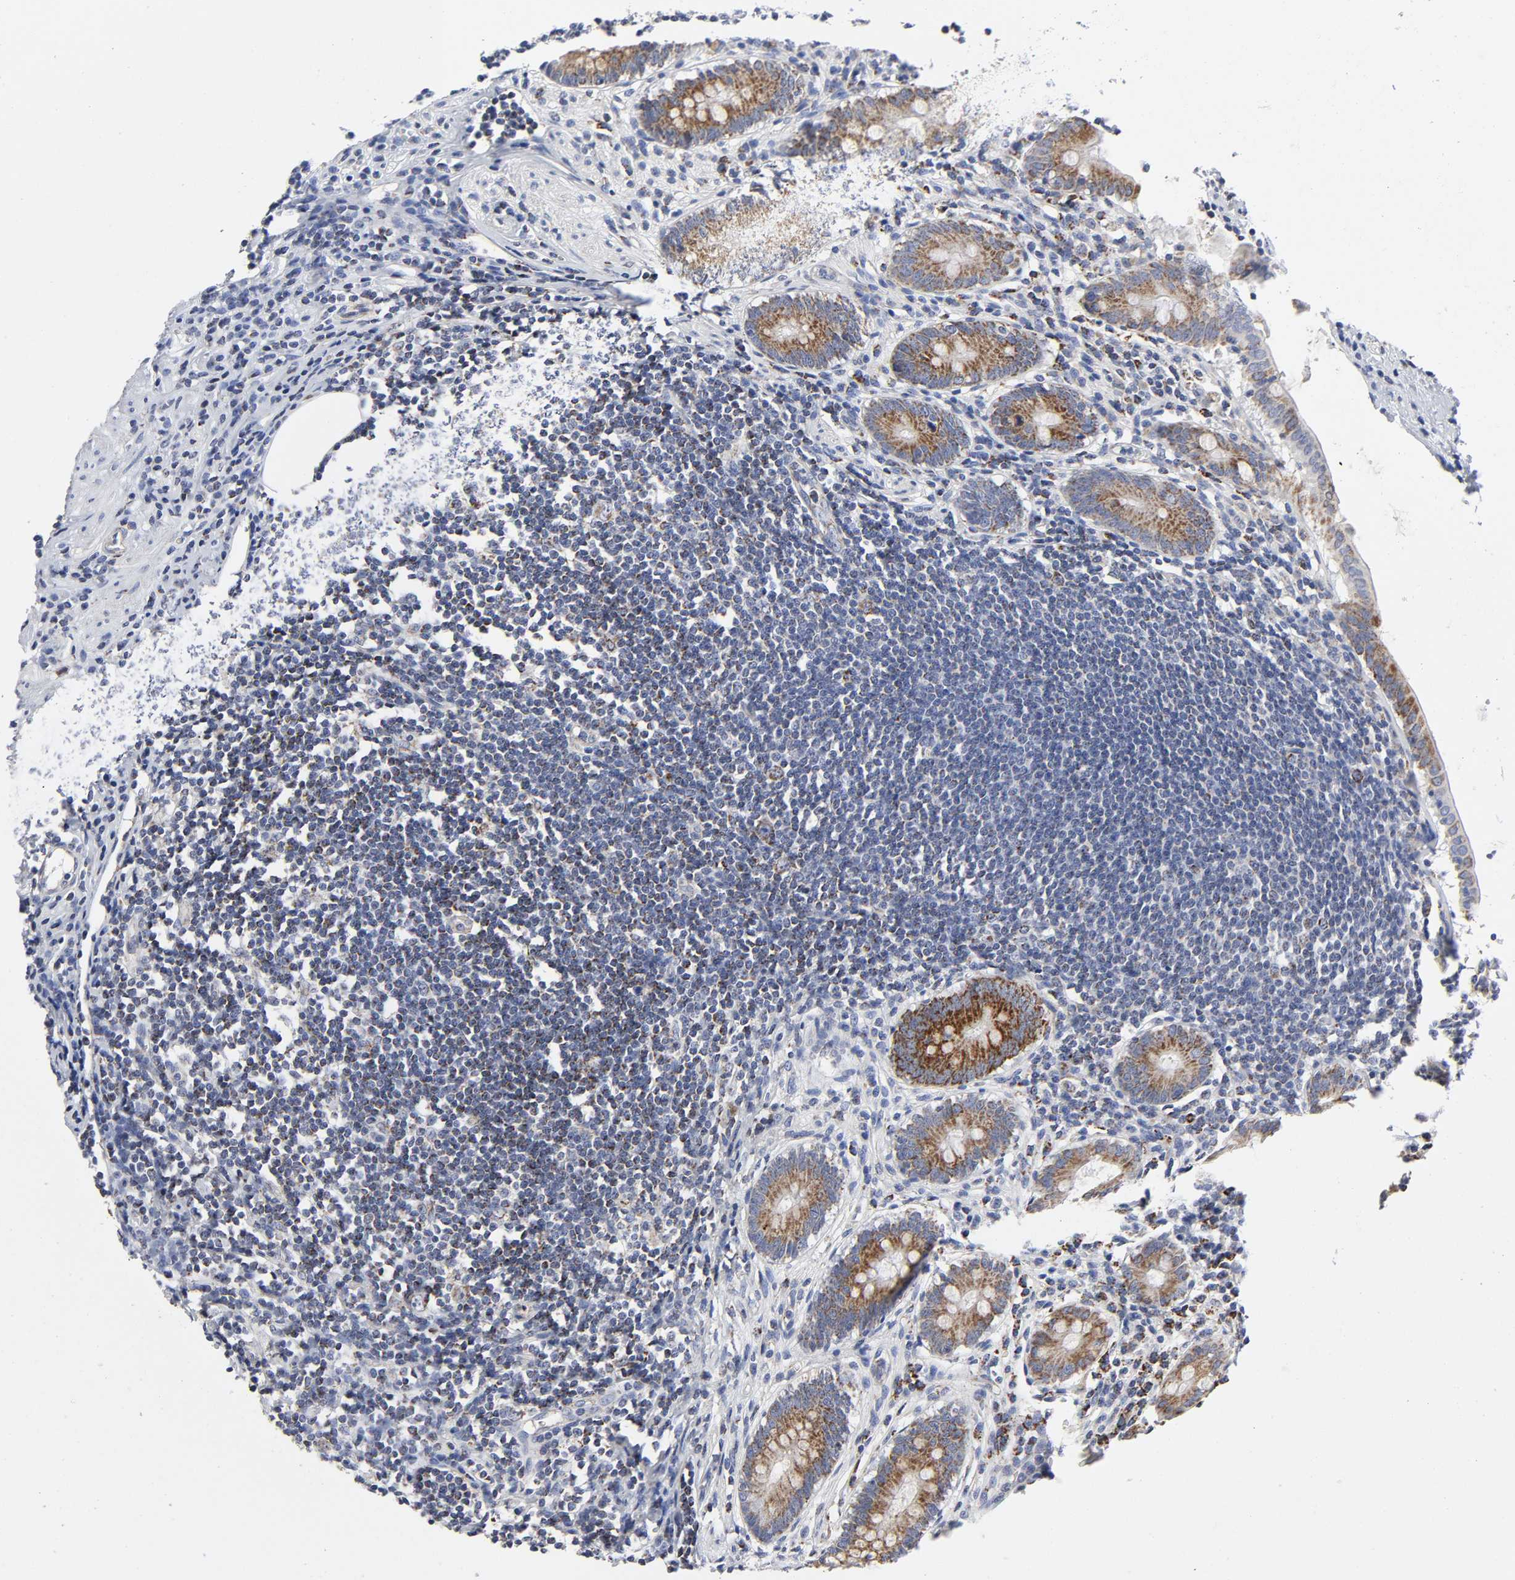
{"staining": {"intensity": "strong", "quantity": "25%-75%", "location": "cytoplasmic/membranous"}, "tissue": "appendix", "cell_type": "Glandular cells", "image_type": "normal", "snomed": [{"axis": "morphology", "description": "Normal tissue, NOS"}, {"axis": "topography", "description": "Appendix"}], "caption": "The histopathology image exhibits a brown stain indicating the presence of a protein in the cytoplasmic/membranous of glandular cells in appendix. The staining was performed using DAB to visualize the protein expression in brown, while the nuclei were stained in blue with hematoxylin (Magnification: 20x).", "gene": "AOPEP", "patient": {"sex": "female", "age": 50}}